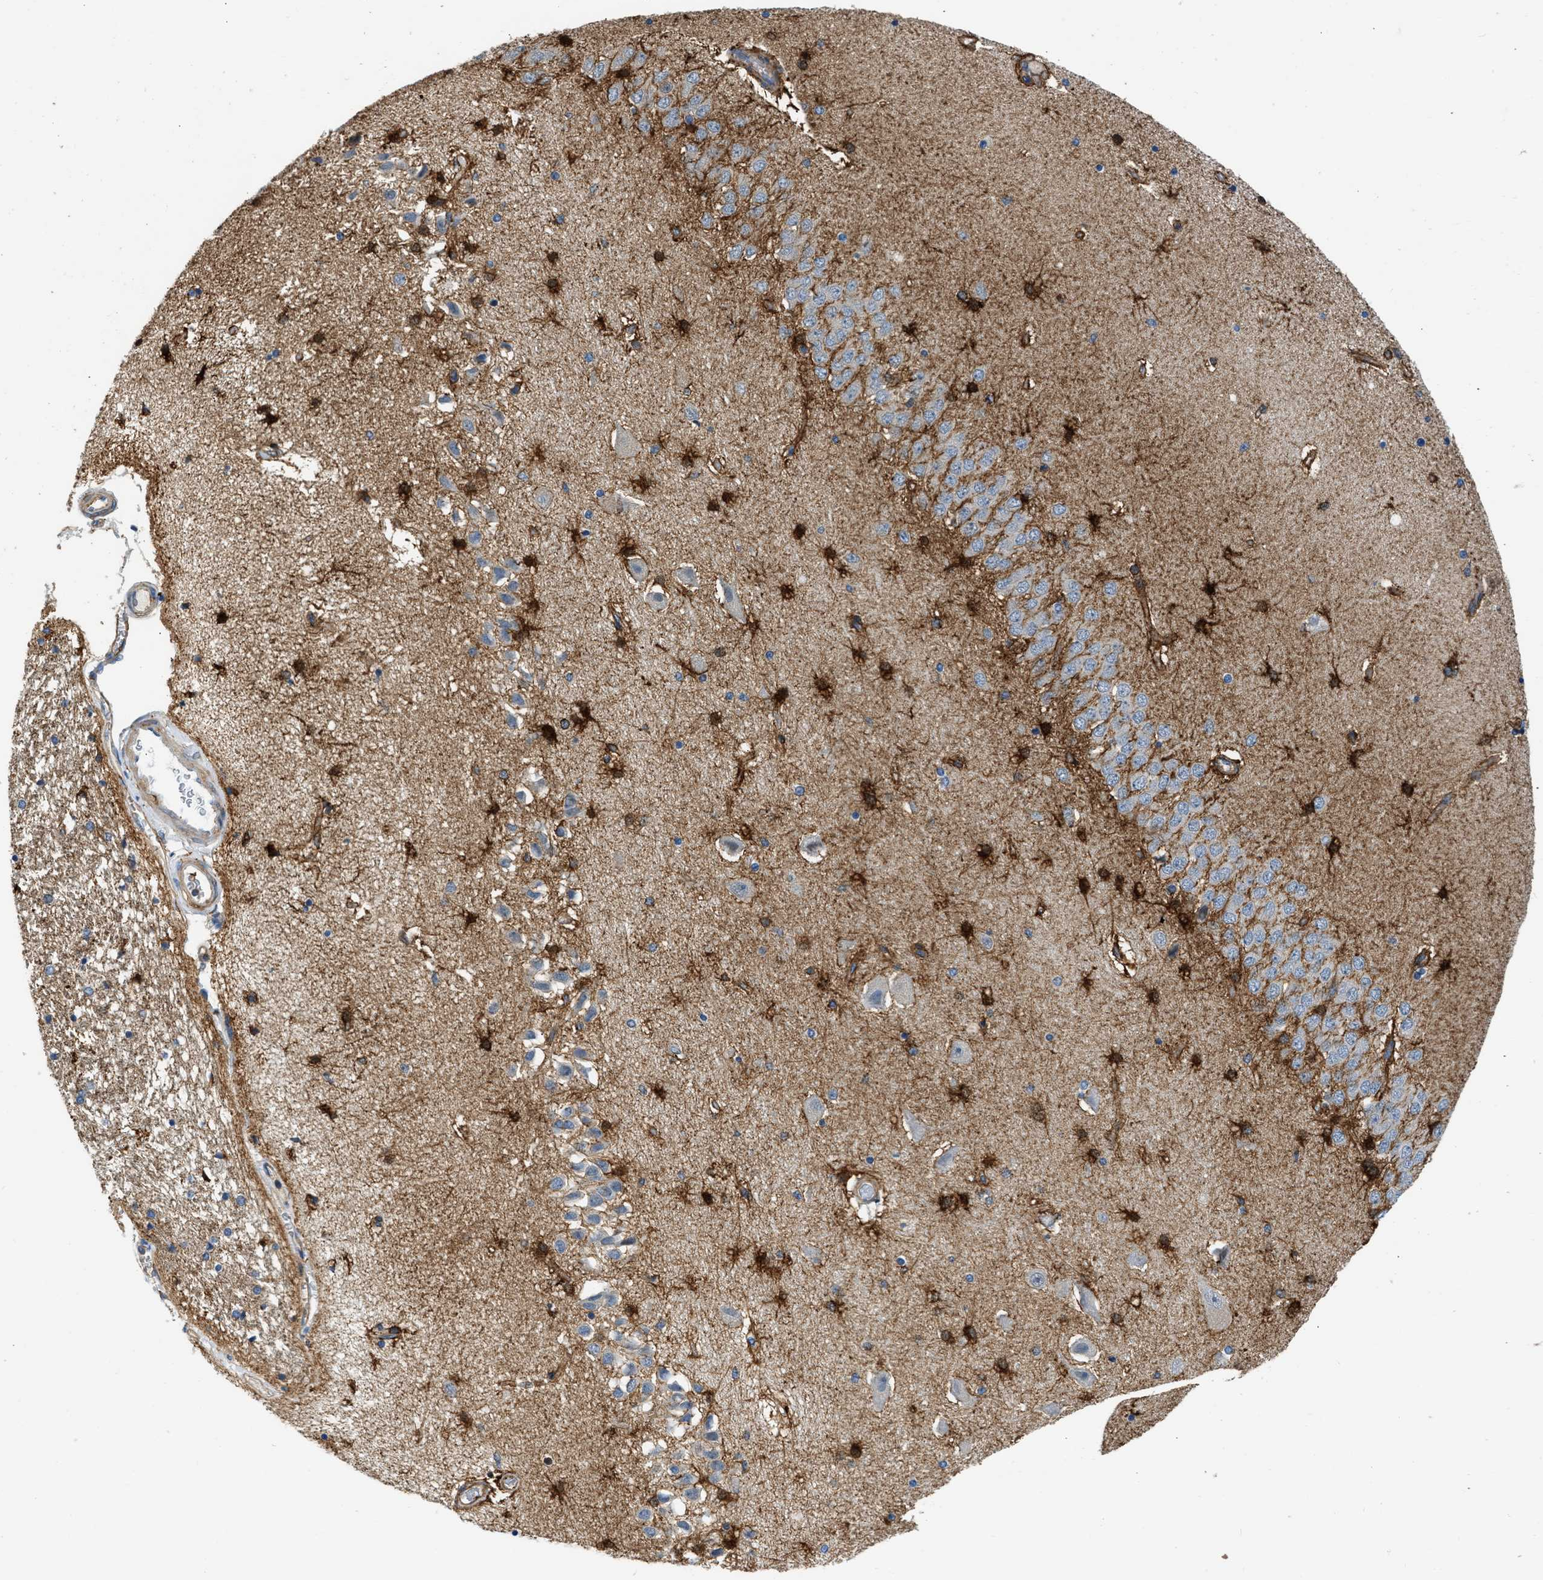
{"staining": {"intensity": "strong", "quantity": "25%-75%", "location": "cytoplasmic/membranous"}, "tissue": "hippocampus", "cell_type": "Glial cells", "image_type": "normal", "snomed": [{"axis": "morphology", "description": "Normal tissue, NOS"}, {"axis": "topography", "description": "Hippocampus"}], "caption": "This photomicrograph reveals unremarkable hippocampus stained with IHC to label a protein in brown. The cytoplasmic/membranous of glial cells show strong positivity for the protein. Nuclei are counter-stained blue.", "gene": "SEPTIN2", "patient": {"sex": "female", "age": 54}}